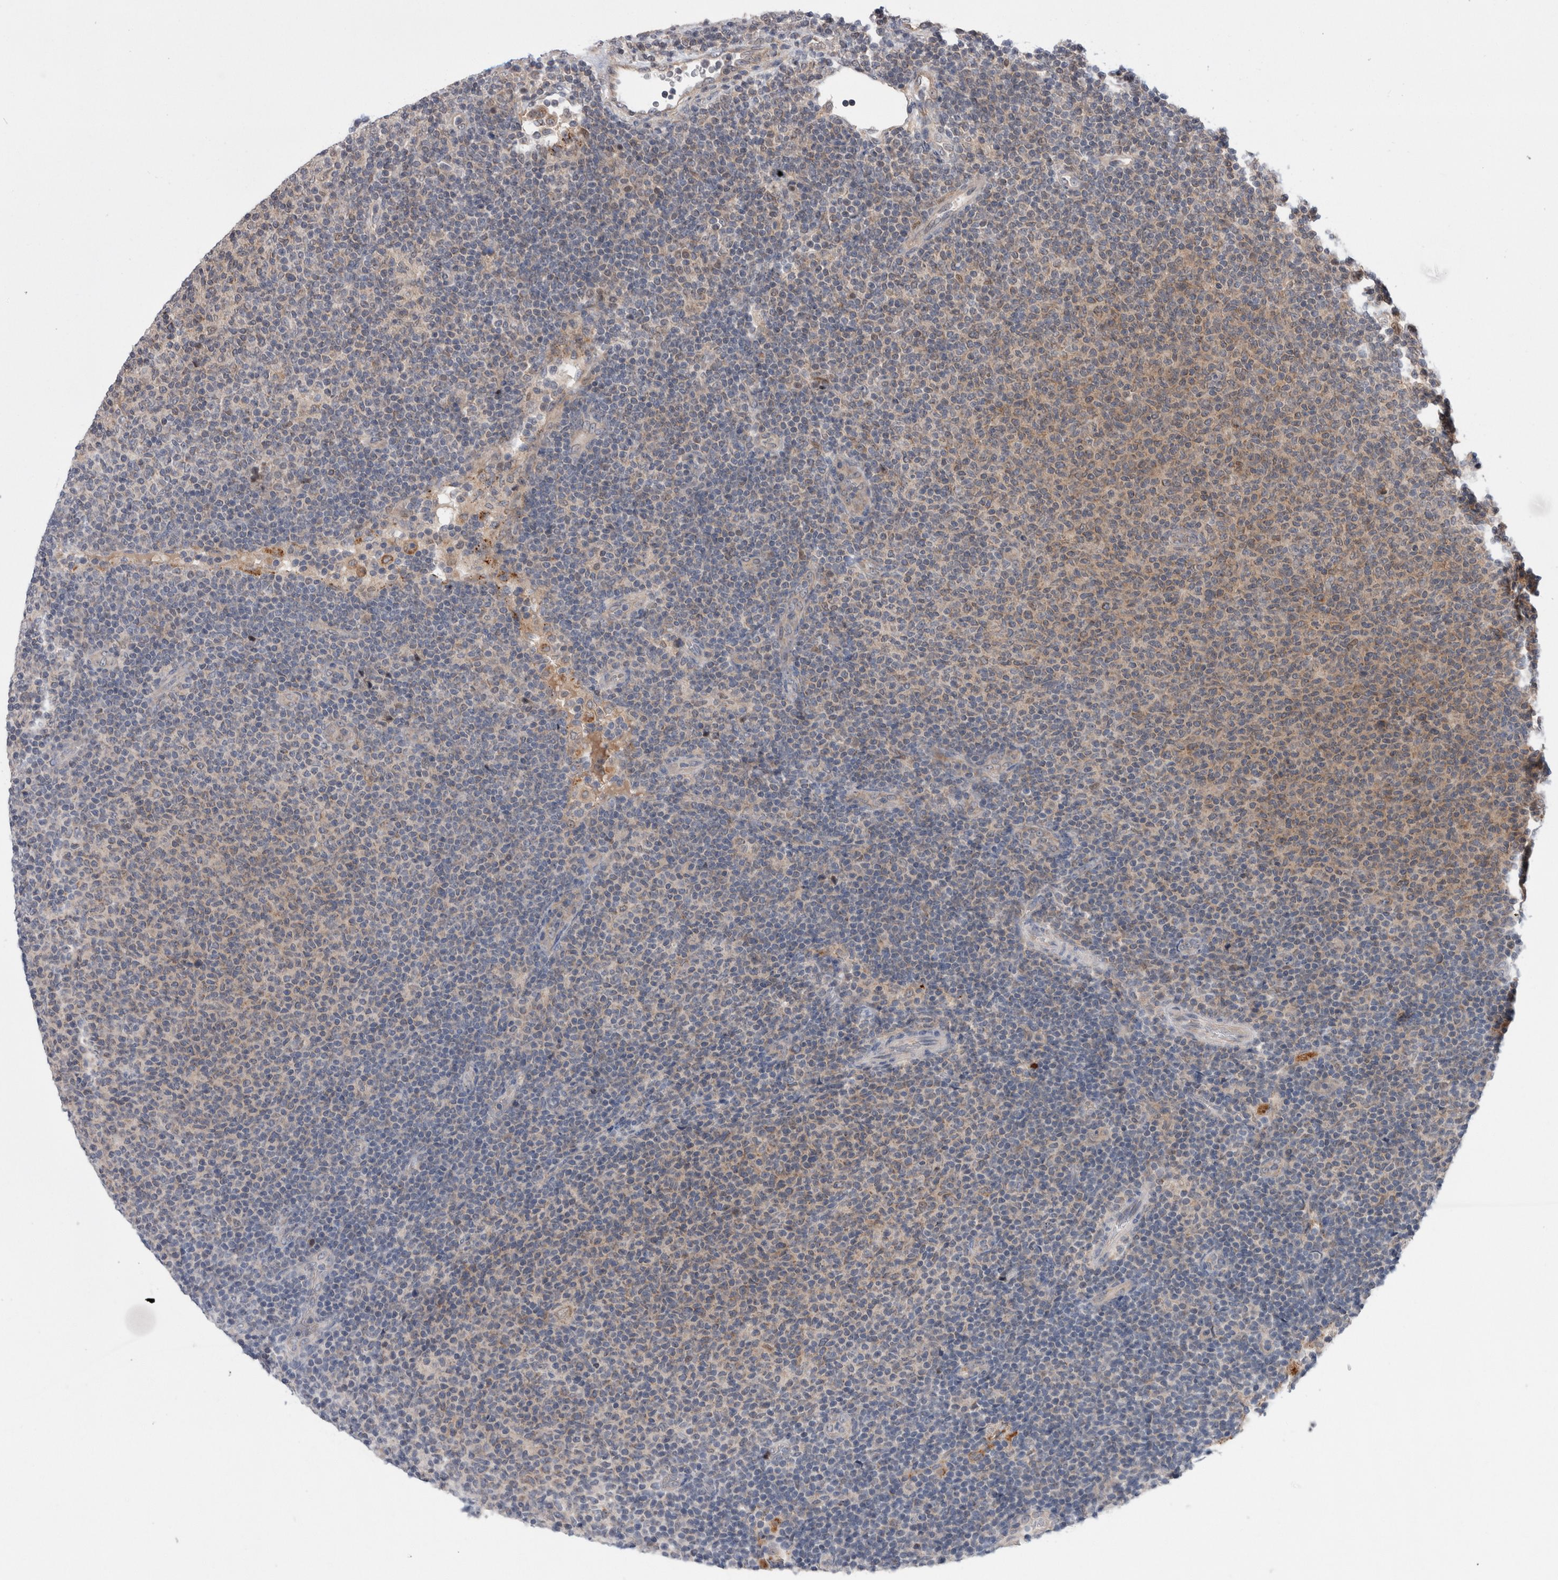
{"staining": {"intensity": "weak", "quantity": "<25%", "location": "cytoplasmic/membranous"}, "tissue": "lymphoma", "cell_type": "Tumor cells", "image_type": "cancer", "snomed": [{"axis": "morphology", "description": "Malignant lymphoma, non-Hodgkin's type, Low grade"}, {"axis": "topography", "description": "Lymph node"}], "caption": "Protein analysis of lymphoma reveals no significant positivity in tumor cells. The staining is performed using DAB (3,3'-diaminobenzidine) brown chromogen with nuclei counter-stained in using hematoxylin.", "gene": "MRPL37", "patient": {"sex": "male", "age": 66}}